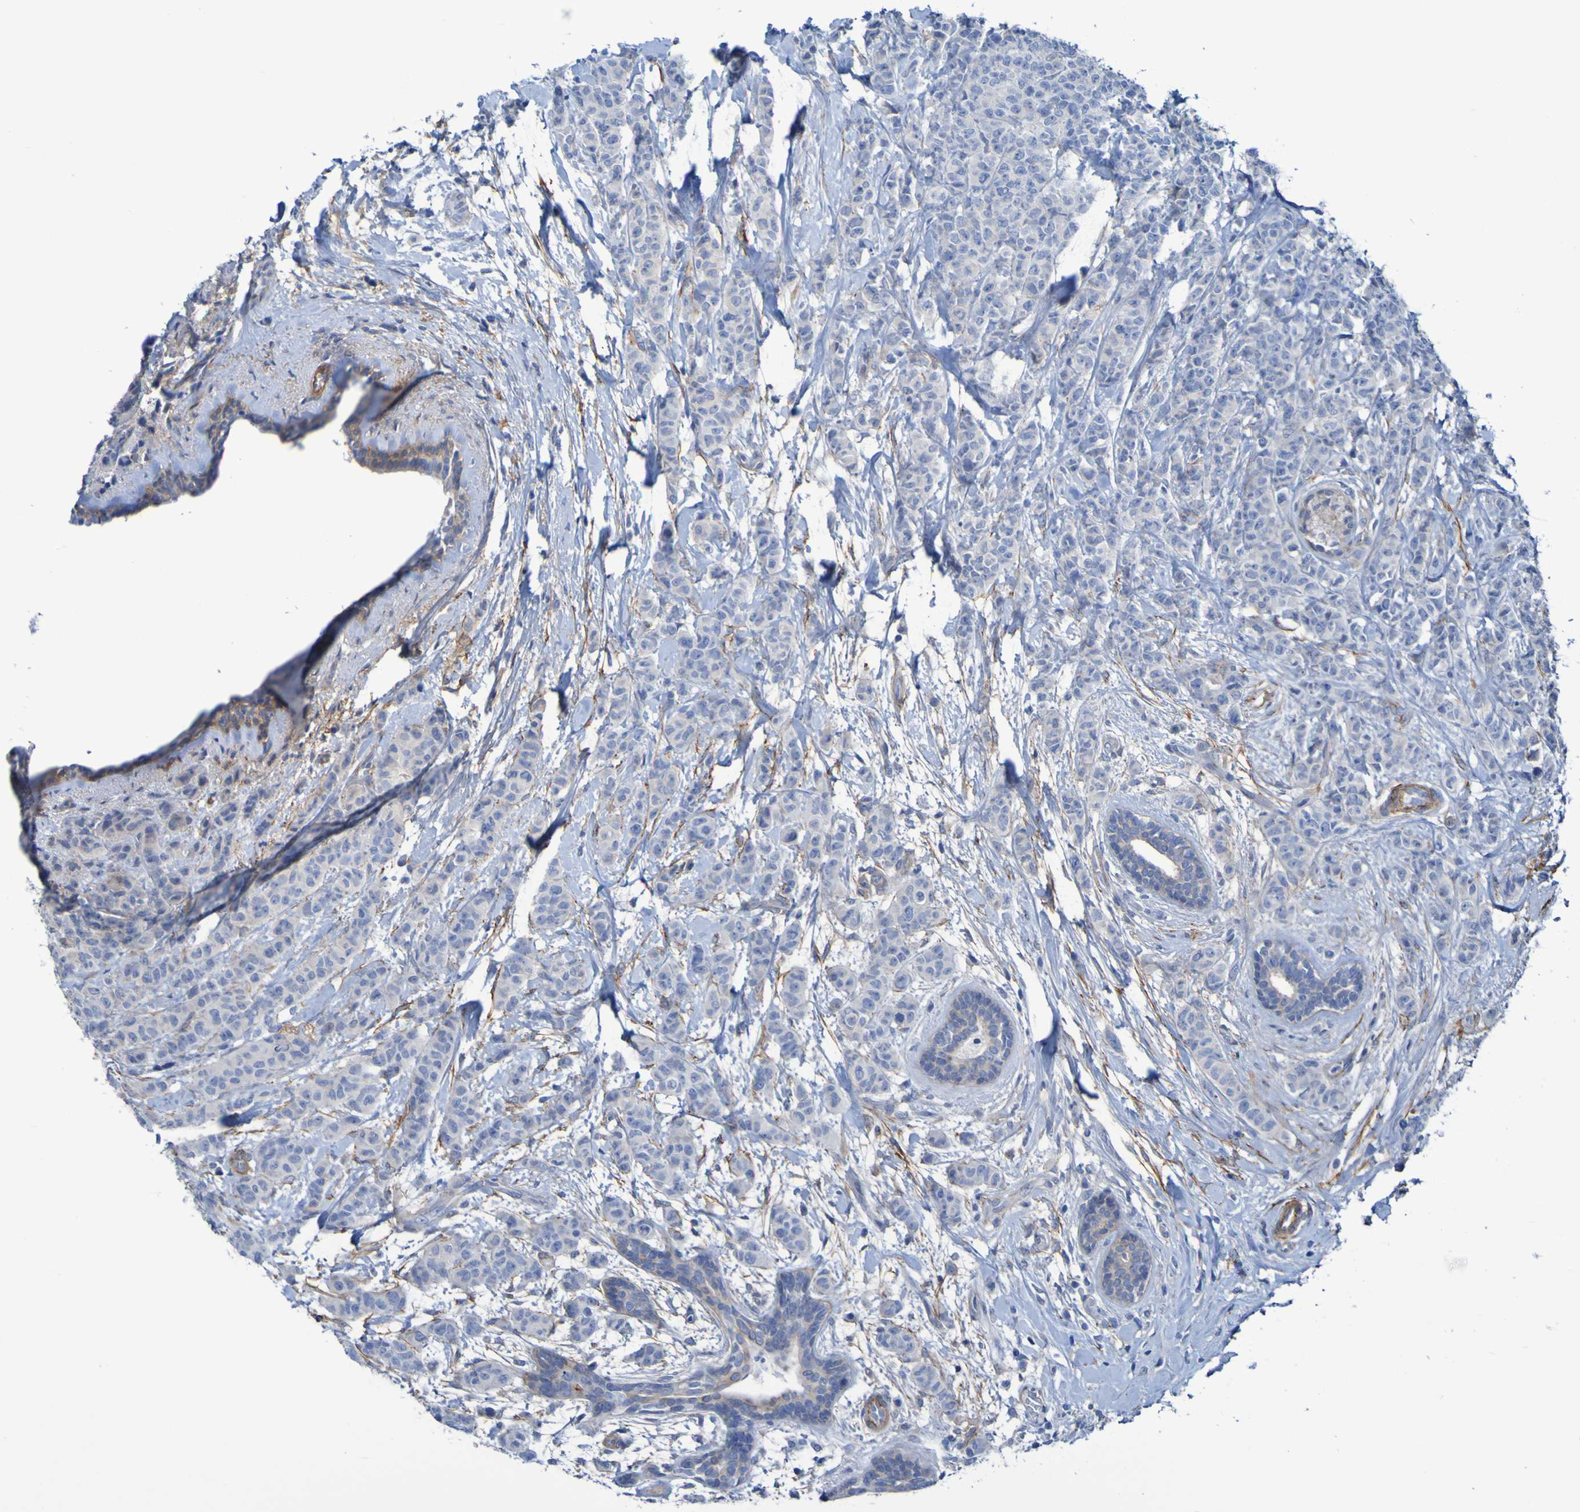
{"staining": {"intensity": "negative", "quantity": "none", "location": "none"}, "tissue": "breast cancer", "cell_type": "Tumor cells", "image_type": "cancer", "snomed": [{"axis": "morphology", "description": "Normal tissue, NOS"}, {"axis": "morphology", "description": "Duct carcinoma"}, {"axis": "topography", "description": "Breast"}], "caption": "Invasive ductal carcinoma (breast) was stained to show a protein in brown. There is no significant positivity in tumor cells.", "gene": "LPP", "patient": {"sex": "female", "age": 40}}